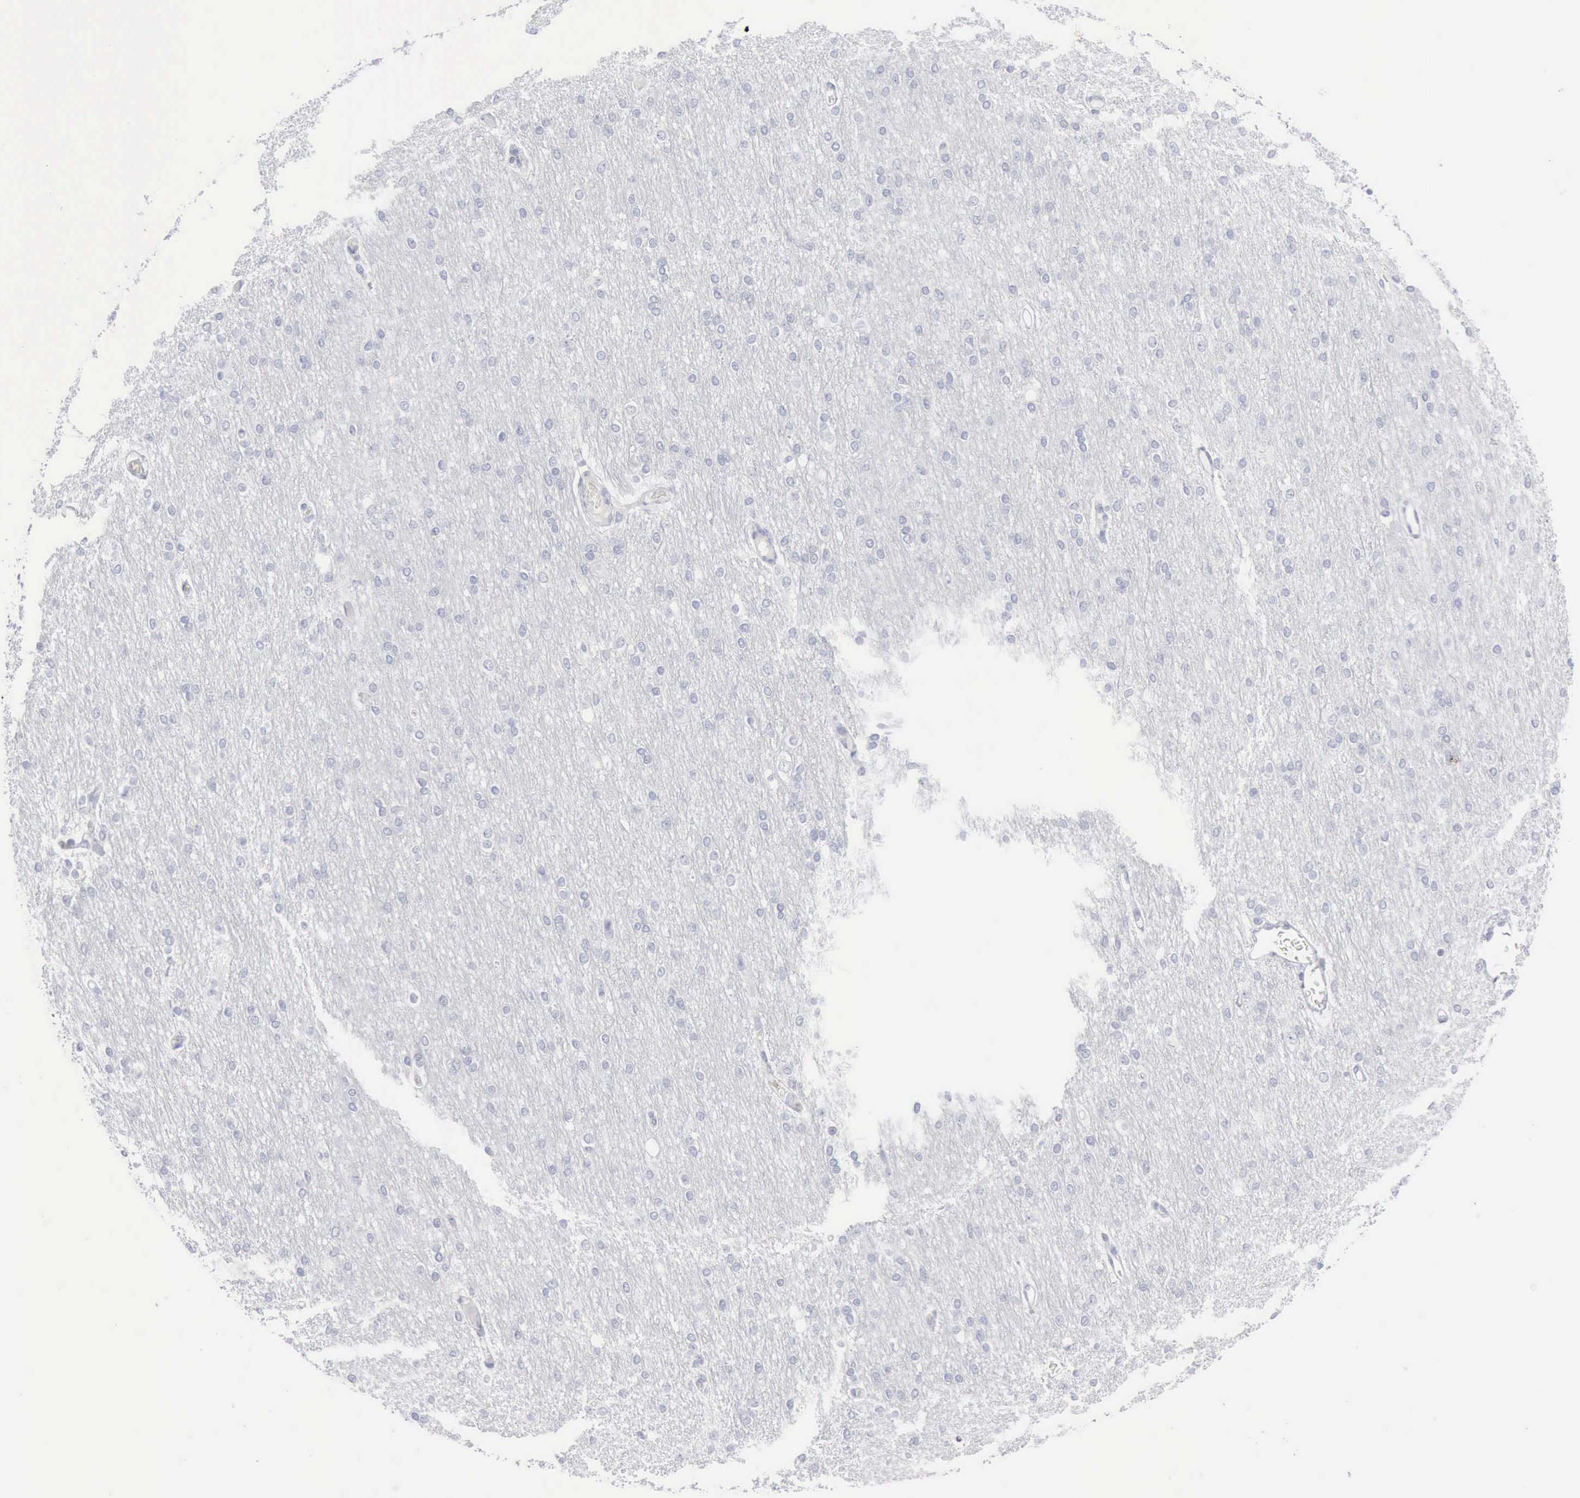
{"staining": {"intensity": "negative", "quantity": "none", "location": "none"}, "tissue": "cerebral cortex", "cell_type": "Endothelial cells", "image_type": "normal", "snomed": [{"axis": "morphology", "description": "Normal tissue, NOS"}, {"axis": "morphology", "description": "Inflammation, NOS"}, {"axis": "topography", "description": "Cerebral cortex"}], "caption": "Immunohistochemical staining of benign cerebral cortex reveals no significant staining in endothelial cells.", "gene": "CMA1", "patient": {"sex": "male", "age": 6}}